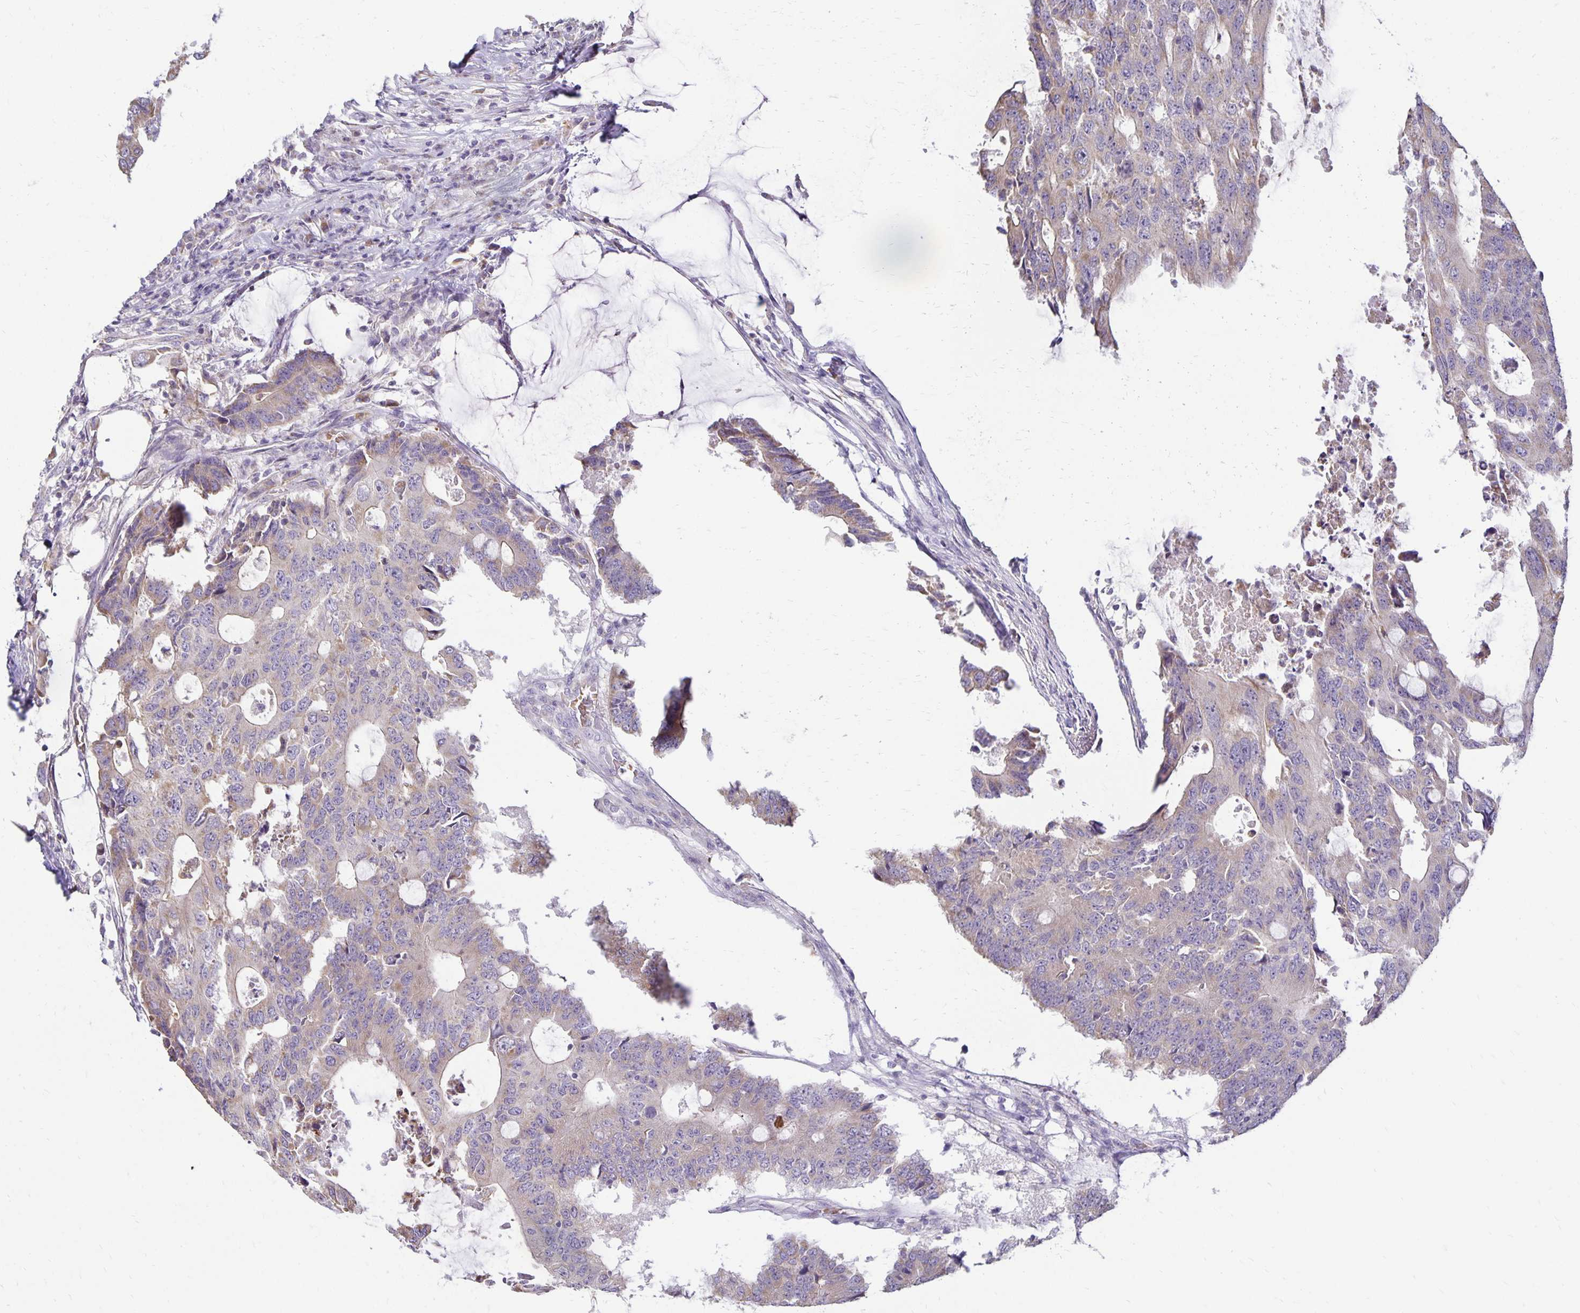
{"staining": {"intensity": "weak", "quantity": "25%-75%", "location": "cytoplasmic/membranous"}, "tissue": "colorectal cancer", "cell_type": "Tumor cells", "image_type": "cancer", "snomed": [{"axis": "morphology", "description": "Adenocarcinoma, NOS"}, {"axis": "topography", "description": "Colon"}], "caption": "Human adenocarcinoma (colorectal) stained with a brown dye demonstrates weak cytoplasmic/membranous positive staining in about 25%-75% of tumor cells.", "gene": "FN3K", "patient": {"sex": "male", "age": 71}}